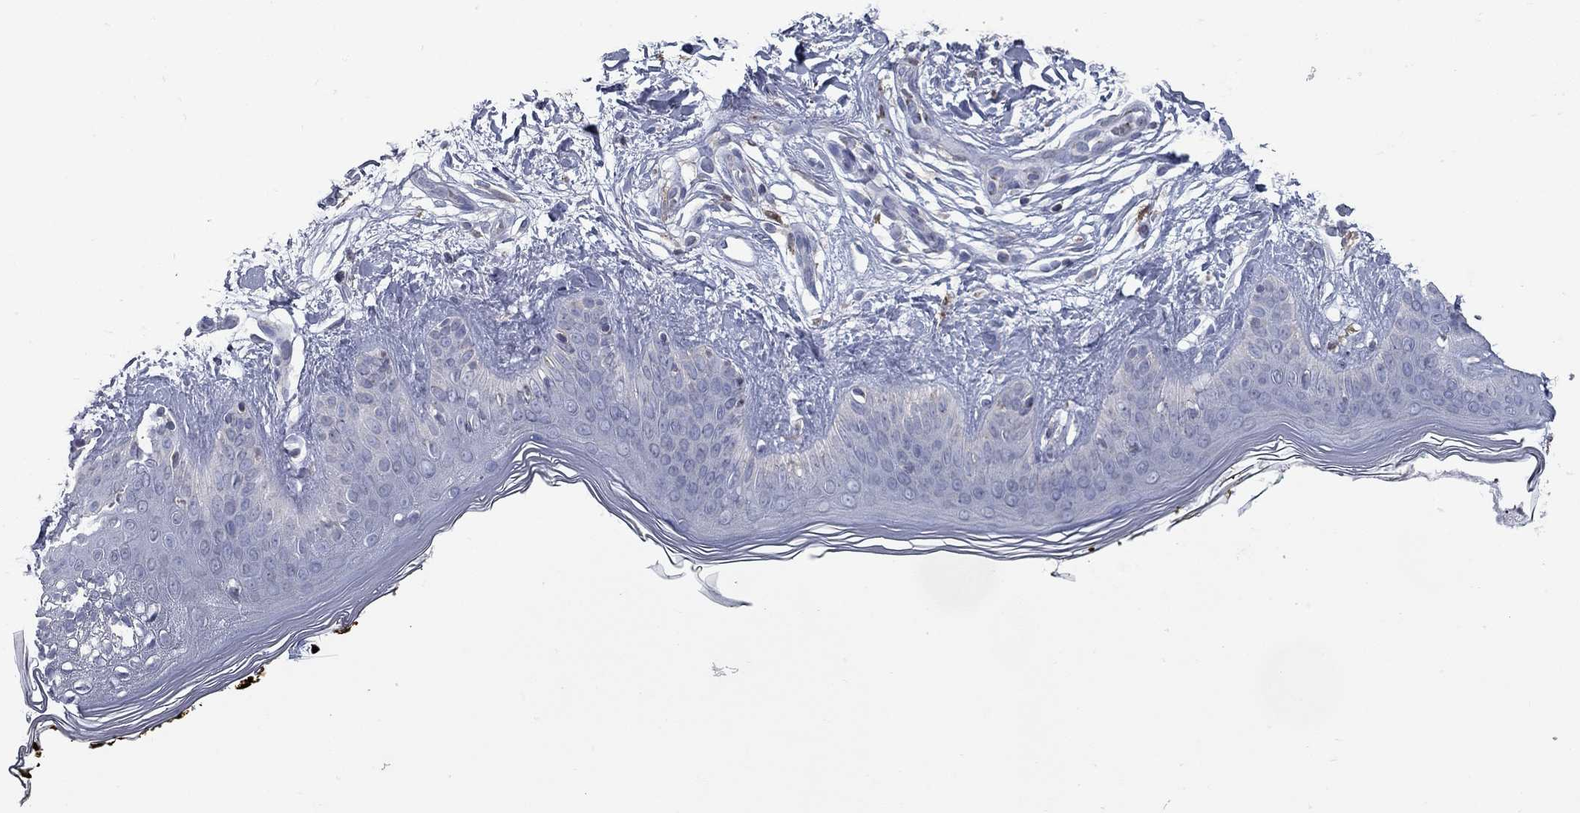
{"staining": {"intensity": "negative", "quantity": "none", "location": "none"}, "tissue": "skin", "cell_type": "Fibroblasts", "image_type": "normal", "snomed": [{"axis": "morphology", "description": "Normal tissue, NOS"}, {"axis": "topography", "description": "Skin"}], "caption": "IHC of benign human skin exhibits no staining in fibroblasts. Brightfield microscopy of immunohistochemistry stained with DAB (brown) and hematoxylin (blue), captured at high magnification.", "gene": "KIAA0319L", "patient": {"sex": "female", "age": 34}}